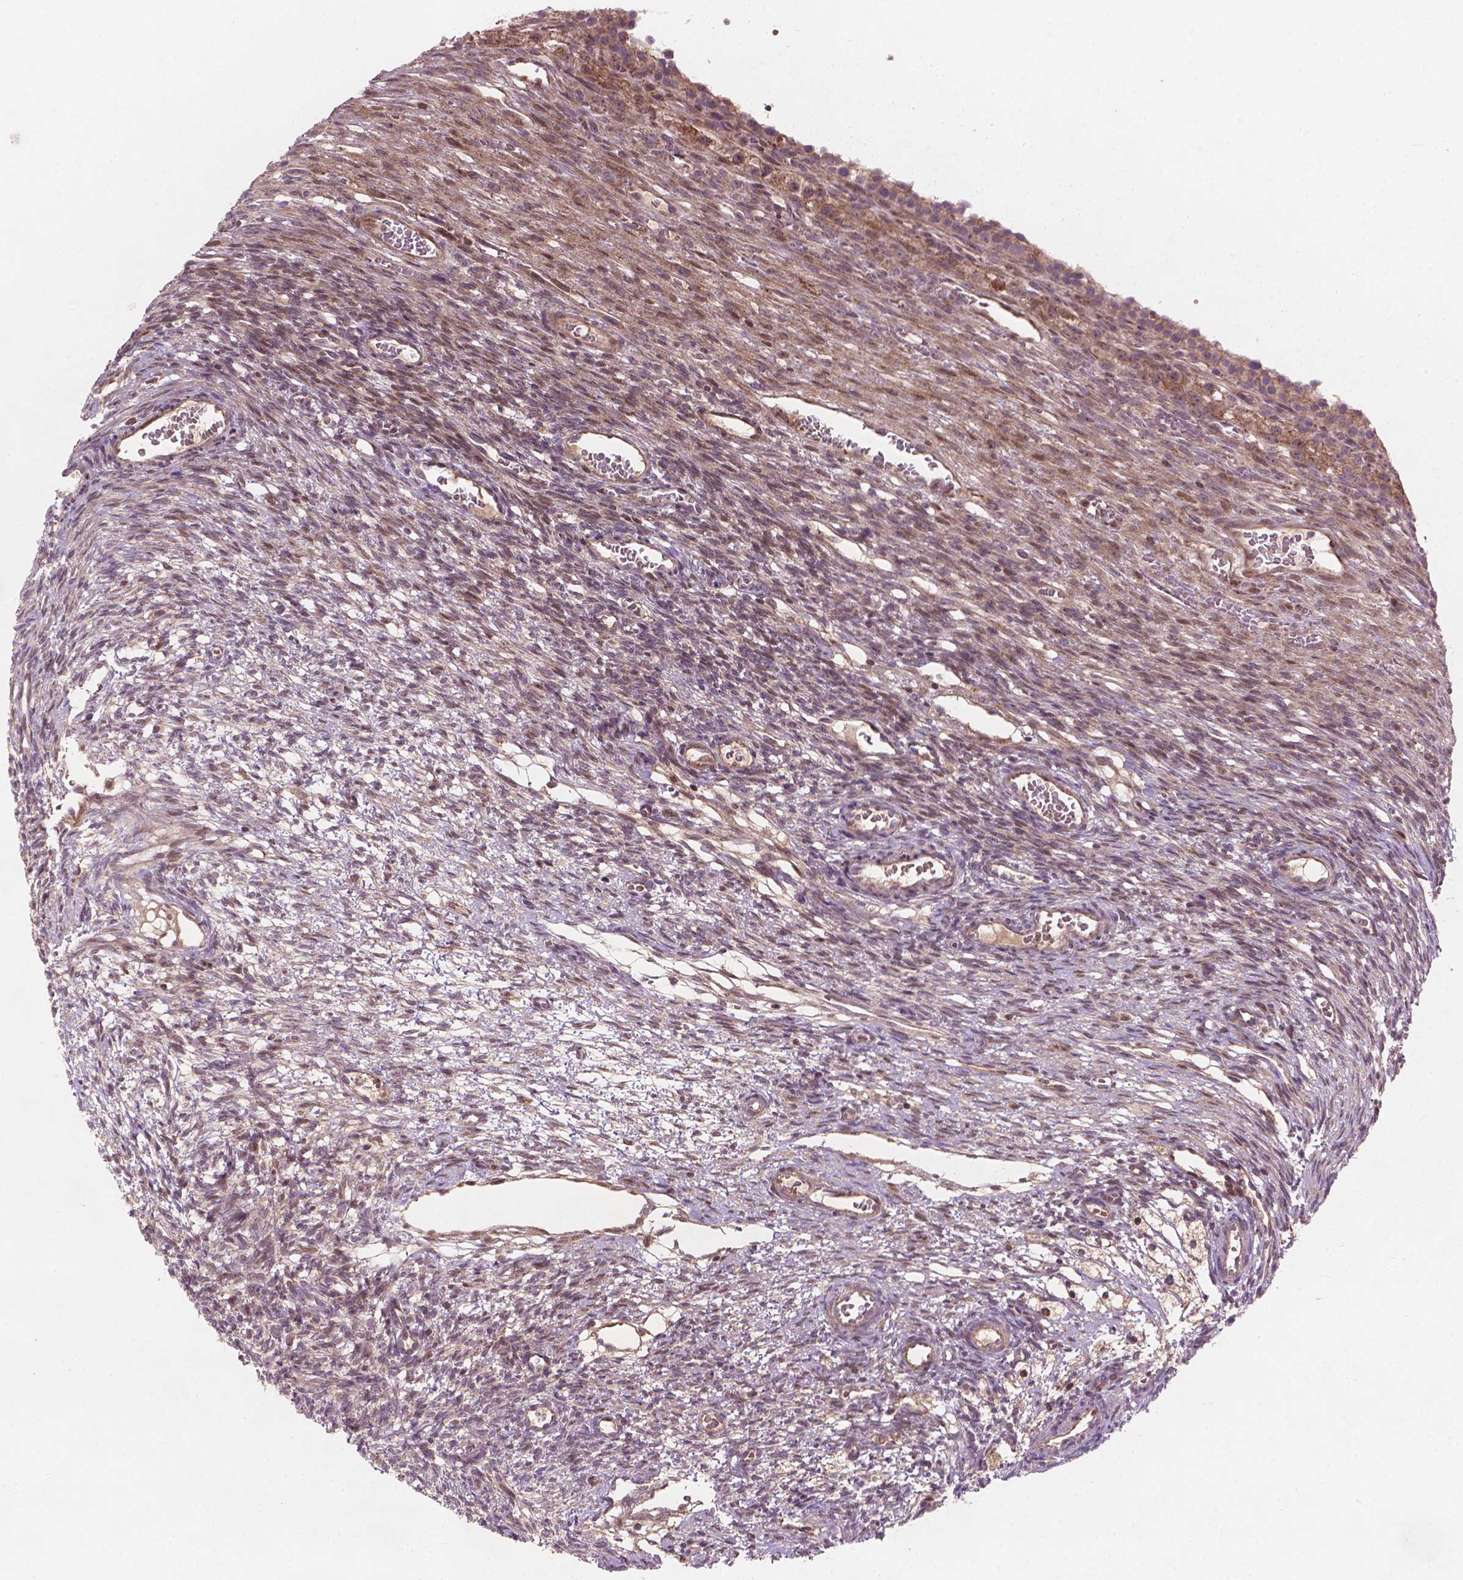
{"staining": {"intensity": "moderate", "quantity": ">75%", "location": "cytoplasmic/membranous"}, "tissue": "ovary", "cell_type": "Follicle cells", "image_type": "normal", "snomed": [{"axis": "morphology", "description": "Normal tissue, NOS"}, {"axis": "topography", "description": "Ovary"}], "caption": "Approximately >75% of follicle cells in normal human ovary demonstrate moderate cytoplasmic/membranous protein staining as visualized by brown immunohistochemical staining.", "gene": "B3GALNT2", "patient": {"sex": "female", "age": 34}}